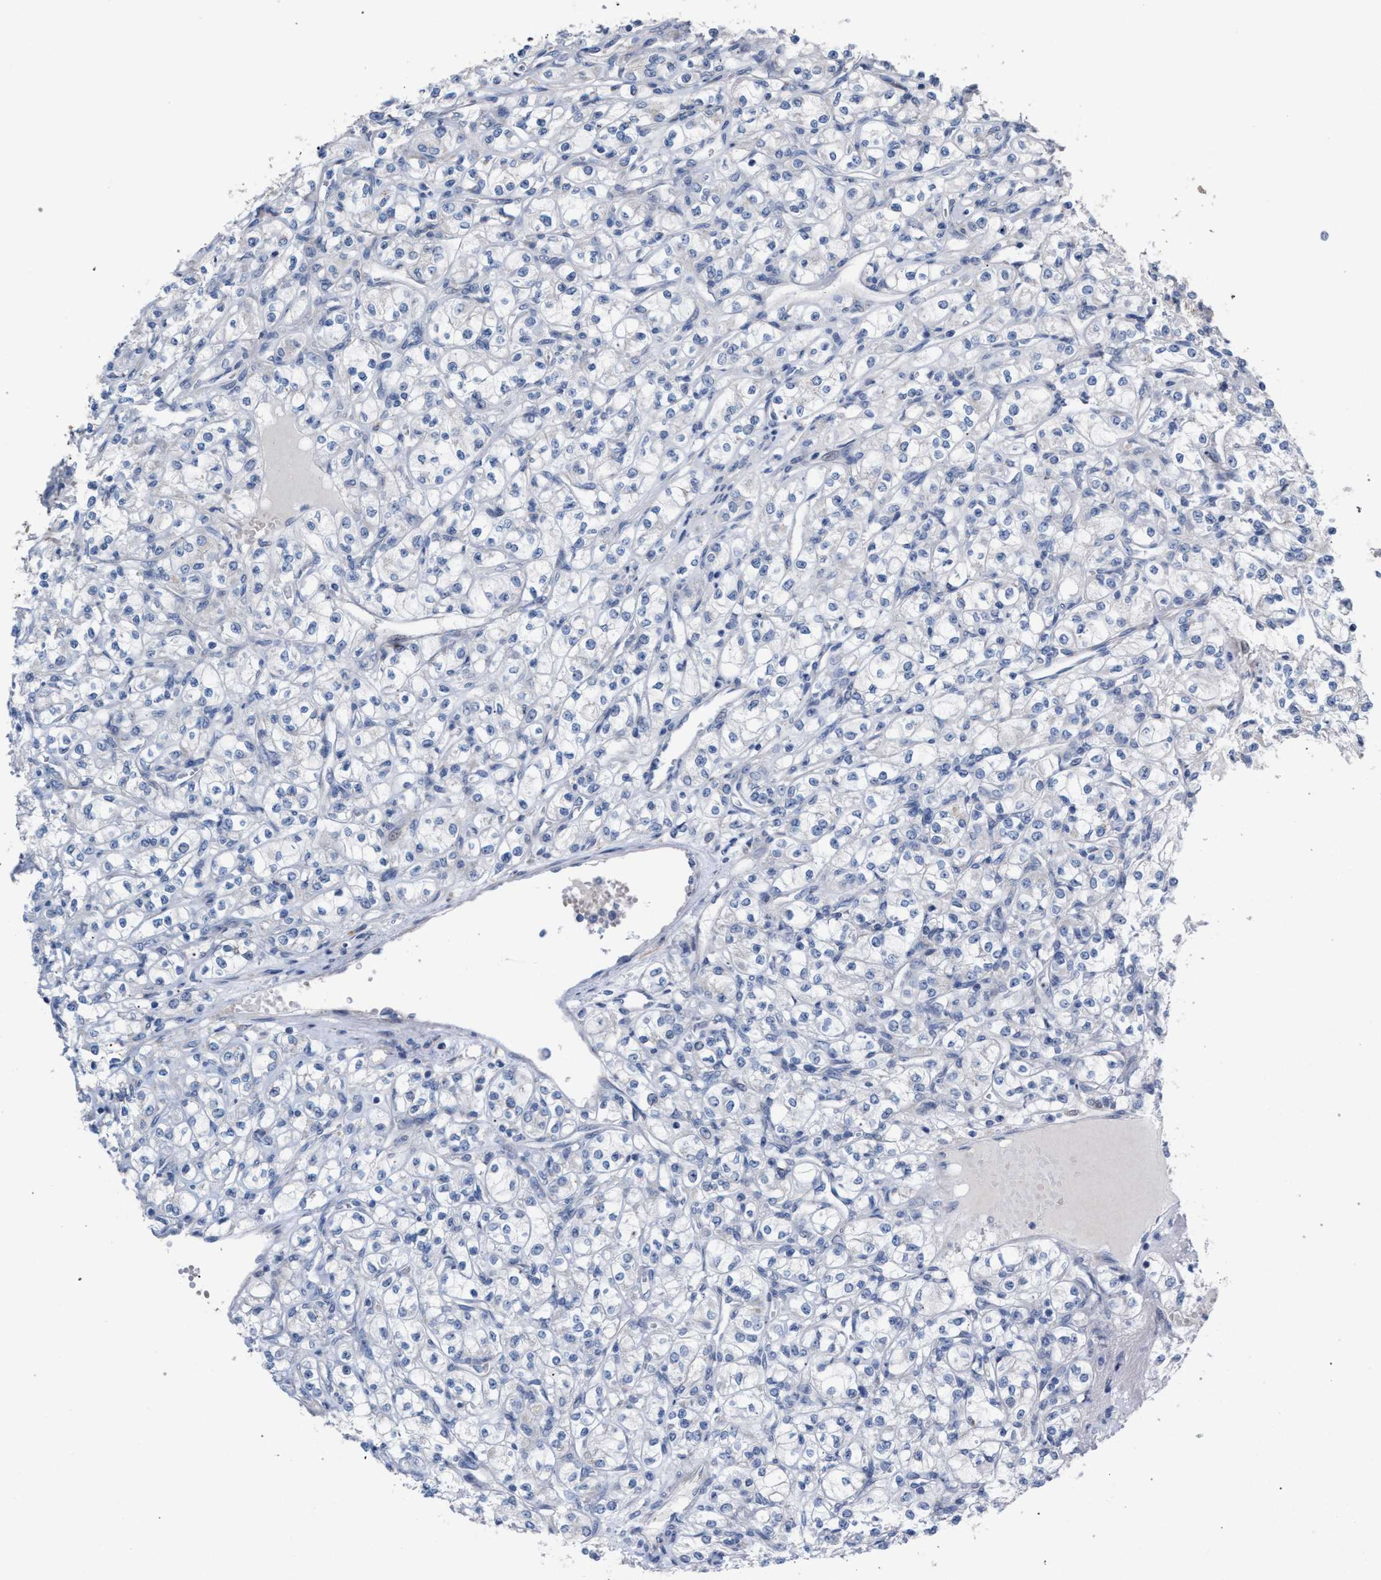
{"staining": {"intensity": "negative", "quantity": "none", "location": "none"}, "tissue": "renal cancer", "cell_type": "Tumor cells", "image_type": "cancer", "snomed": [{"axis": "morphology", "description": "Adenocarcinoma, NOS"}, {"axis": "topography", "description": "Kidney"}], "caption": "Renal cancer stained for a protein using immunohistochemistry reveals no staining tumor cells.", "gene": "RNF135", "patient": {"sex": "male", "age": 77}}